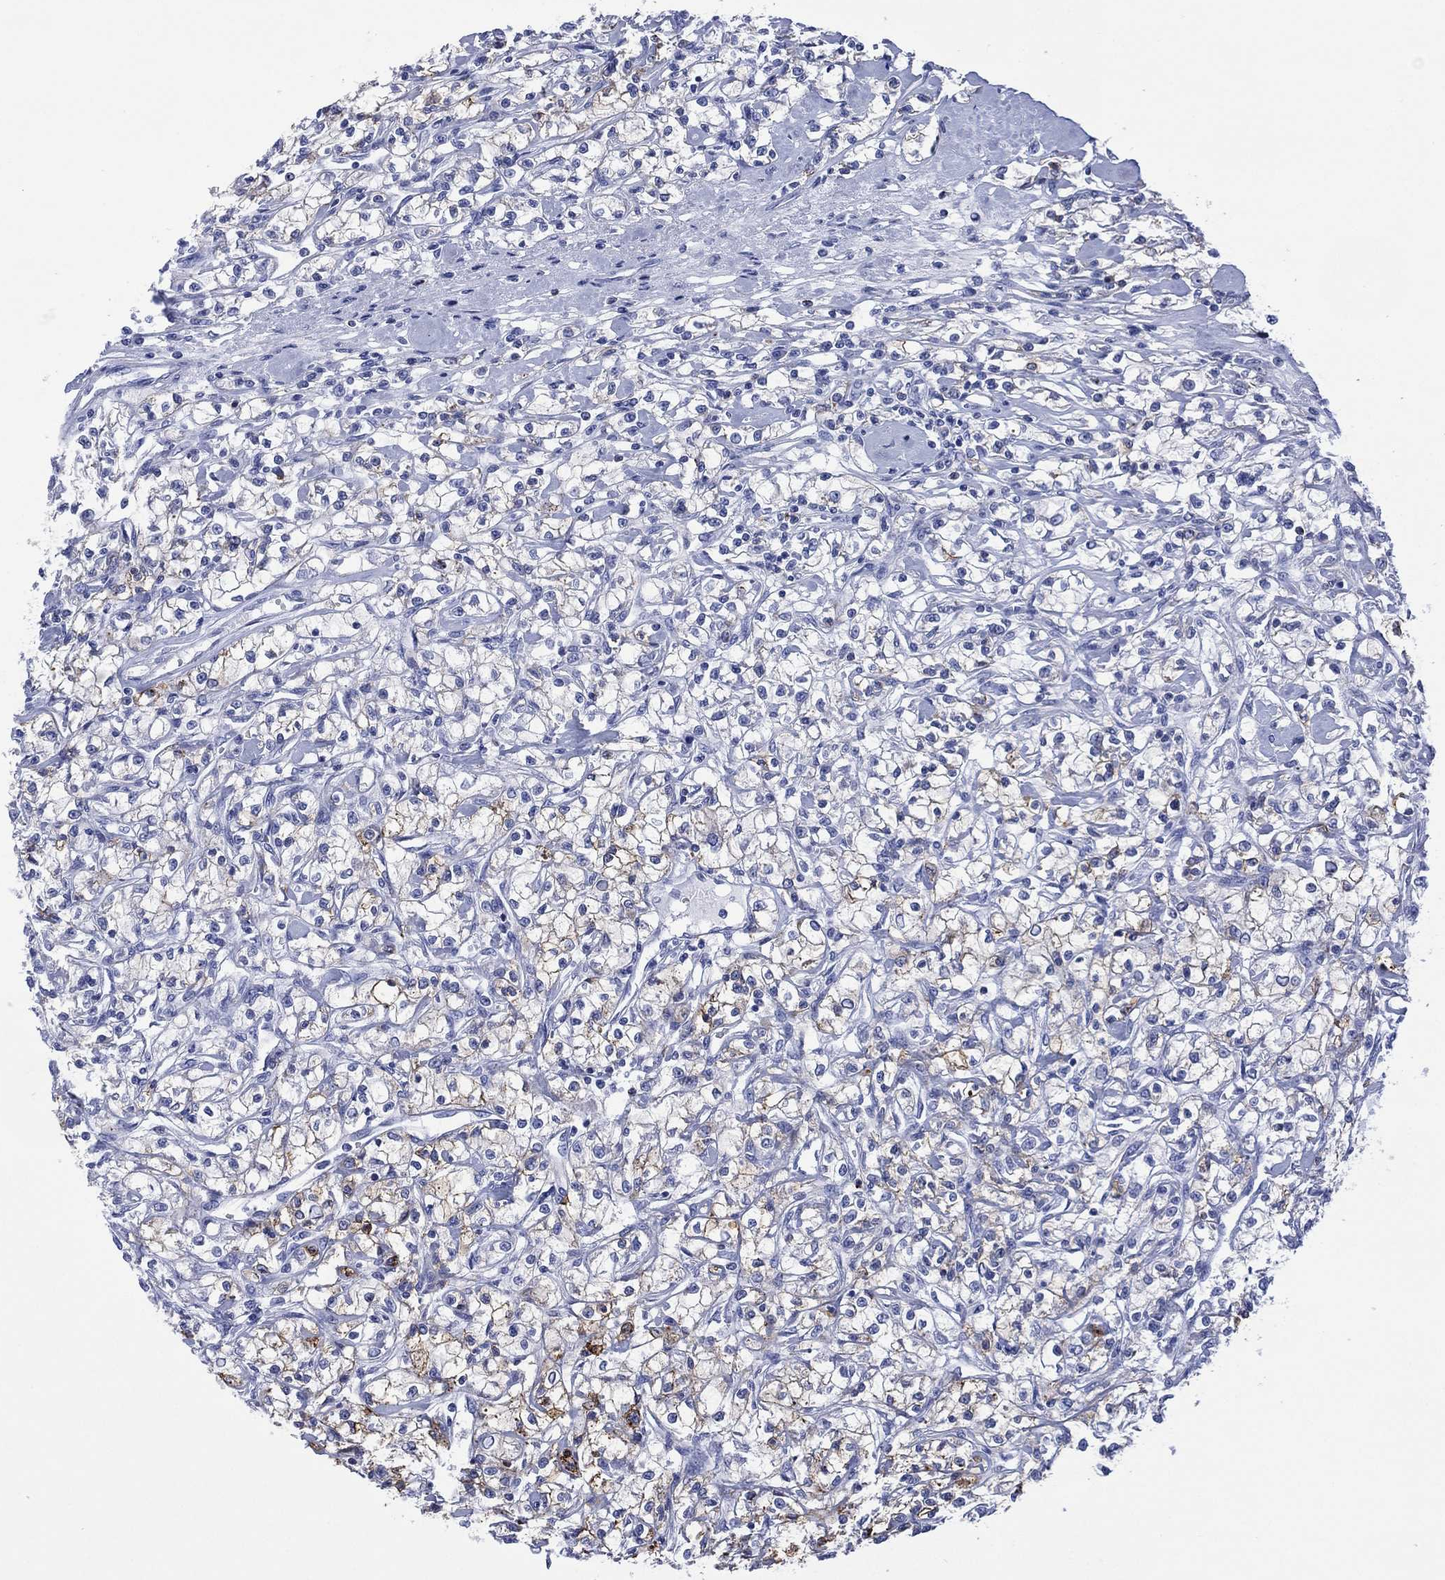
{"staining": {"intensity": "strong", "quantity": "<25%", "location": "cytoplasmic/membranous"}, "tissue": "renal cancer", "cell_type": "Tumor cells", "image_type": "cancer", "snomed": [{"axis": "morphology", "description": "Adenocarcinoma, NOS"}, {"axis": "topography", "description": "Kidney"}], "caption": "Immunohistochemical staining of adenocarcinoma (renal) demonstrates medium levels of strong cytoplasmic/membranous staining in about <25% of tumor cells. The staining is performed using DAB brown chromogen to label protein expression. The nuclei are counter-stained blue using hematoxylin.", "gene": "DPP4", "patient": {"sex": "female", "age": 59}}